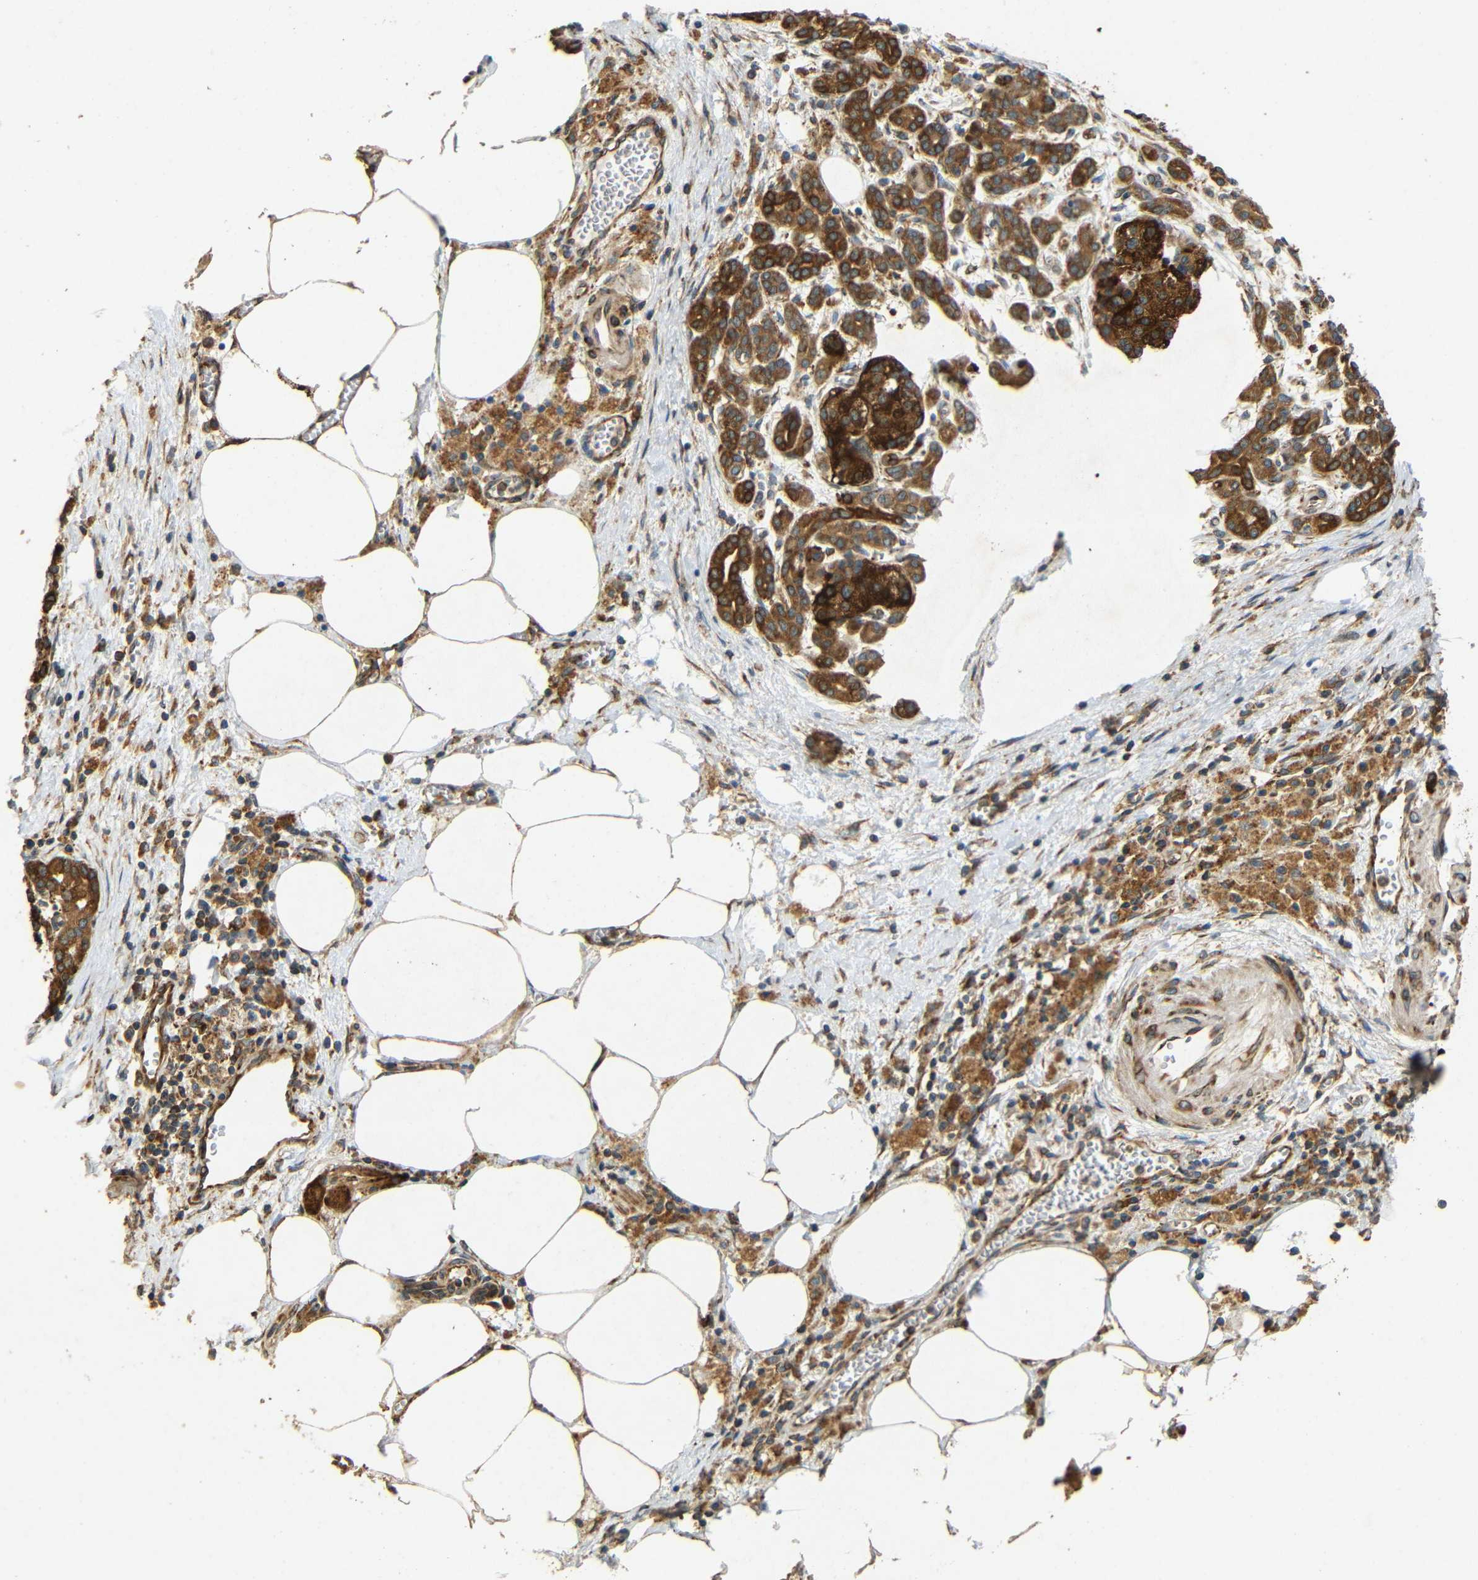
{"staining": {"intensity": "strong", "quantity": ">75%", "location": "cytoplasmic/membranous"}, "tissue": "pancreatic cancer", "cell_type": "Tumor cells", "image_type": "cancer", "snomed": [{"axis": "morphology", "description": "Adenocarcinoma, NOS"}, {"axis": "topography", "description": "Pancreas"}], "caption": "This image displays immunohistochemistry (IHC) staining of human adenocarcinoma (pancreatic), with high strong cytoplasmic/membranous expression in about >75% of tumor cells.", "gene": "BTF3", "patient": {"sex": "female", "age": 70}}